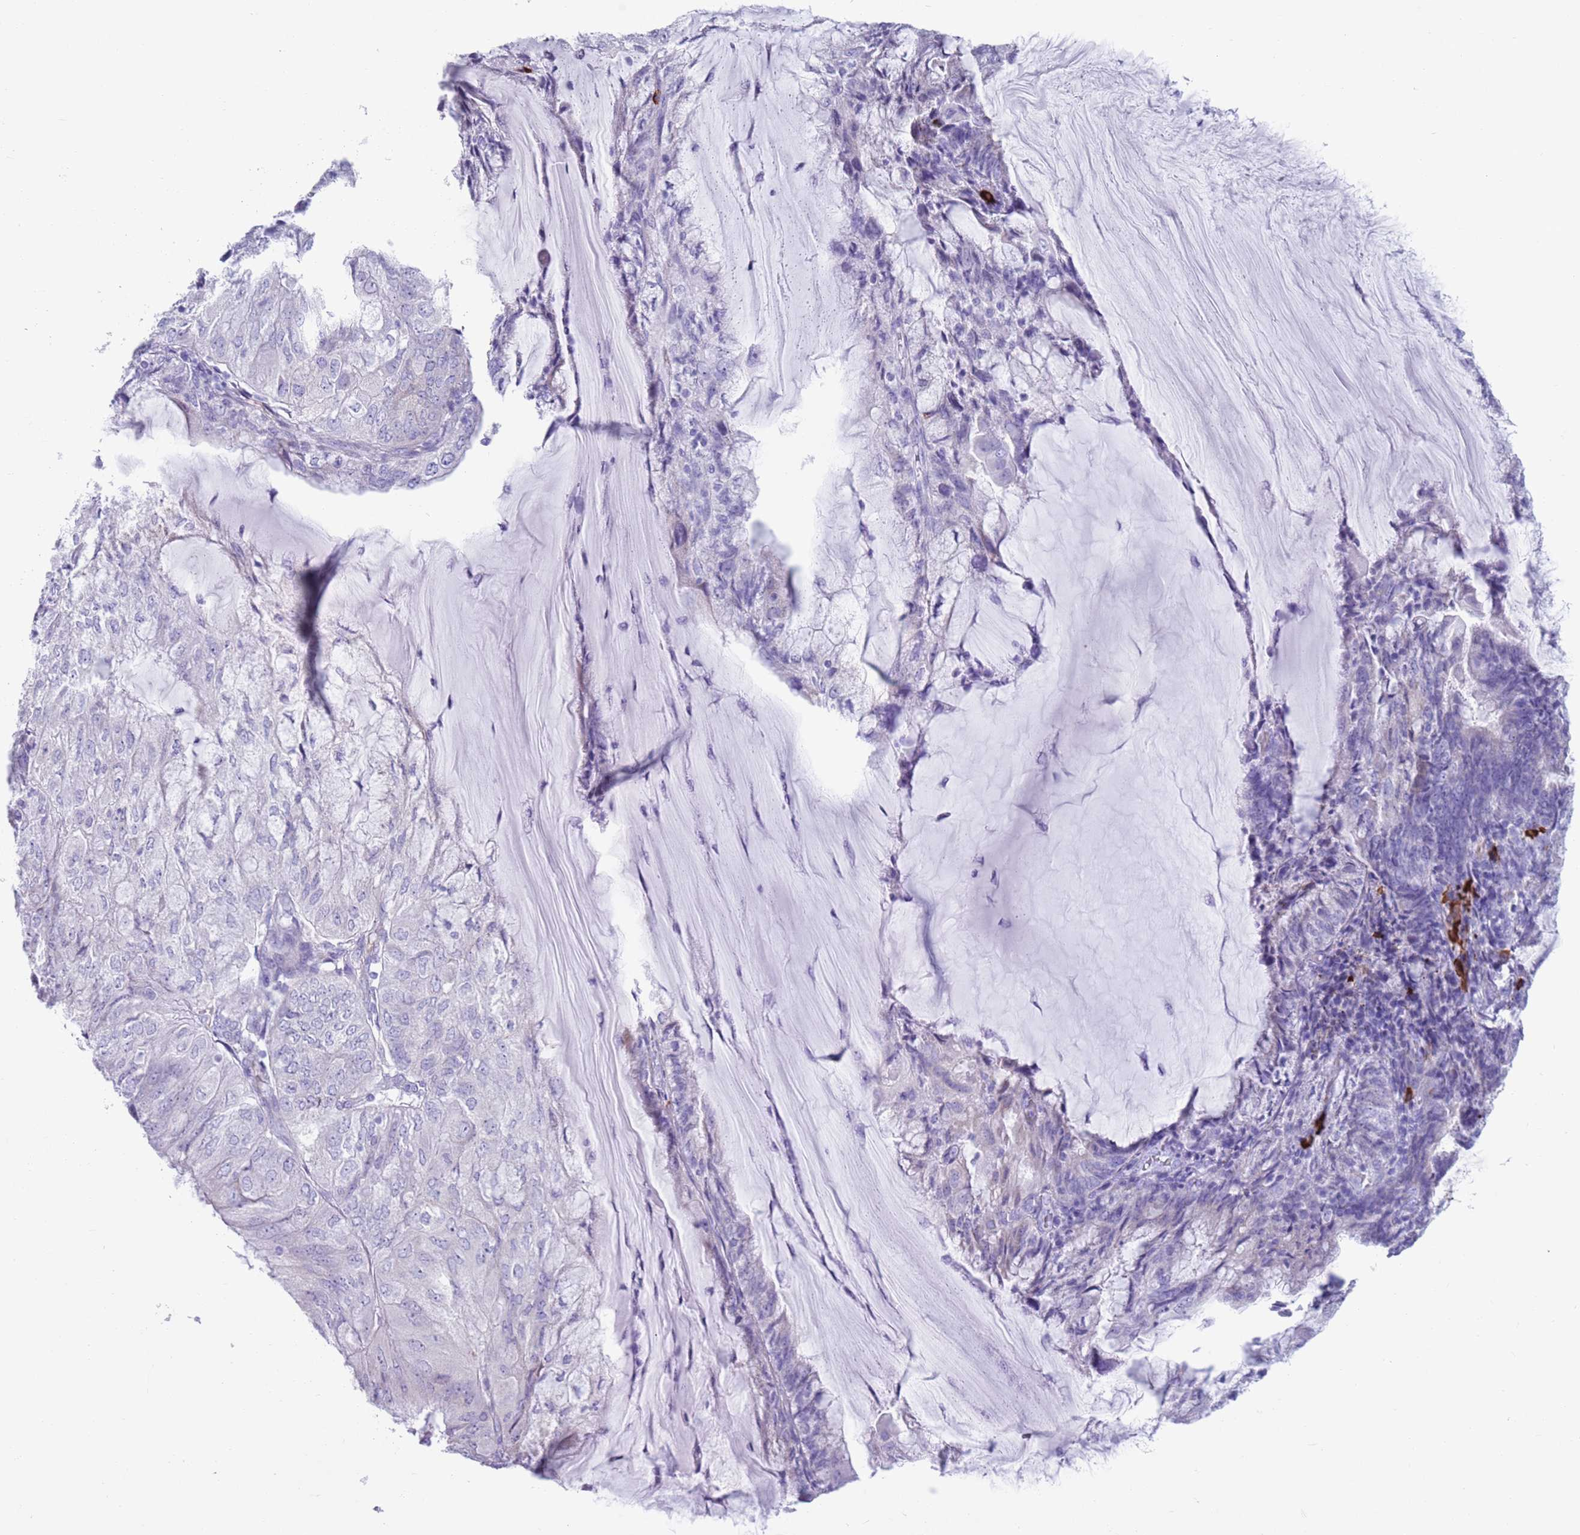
{"staining": {"intensity": "negative", "quantity": "none", "location": "none"}, "tissue": "endometrial cancer", "cell_type": "Tumor cells", "image_type": "cancer", "snomed": [{"axis": "morphology", "description": "Adenocarcinoma, NOS"}, {"axis": "topography", "description": "Endometrium"}], "caption": "A histopathology image of human endometrial cancer (adenocarcinoma) is negative for staining in tumor cells. (DAB (3,3'-diaminobenzidine) immunohistochemistry visualized using brightfield microscopy, high magnification).", "gene": "LY6G5B", "patient": {"sex": "female", "age": 81}}